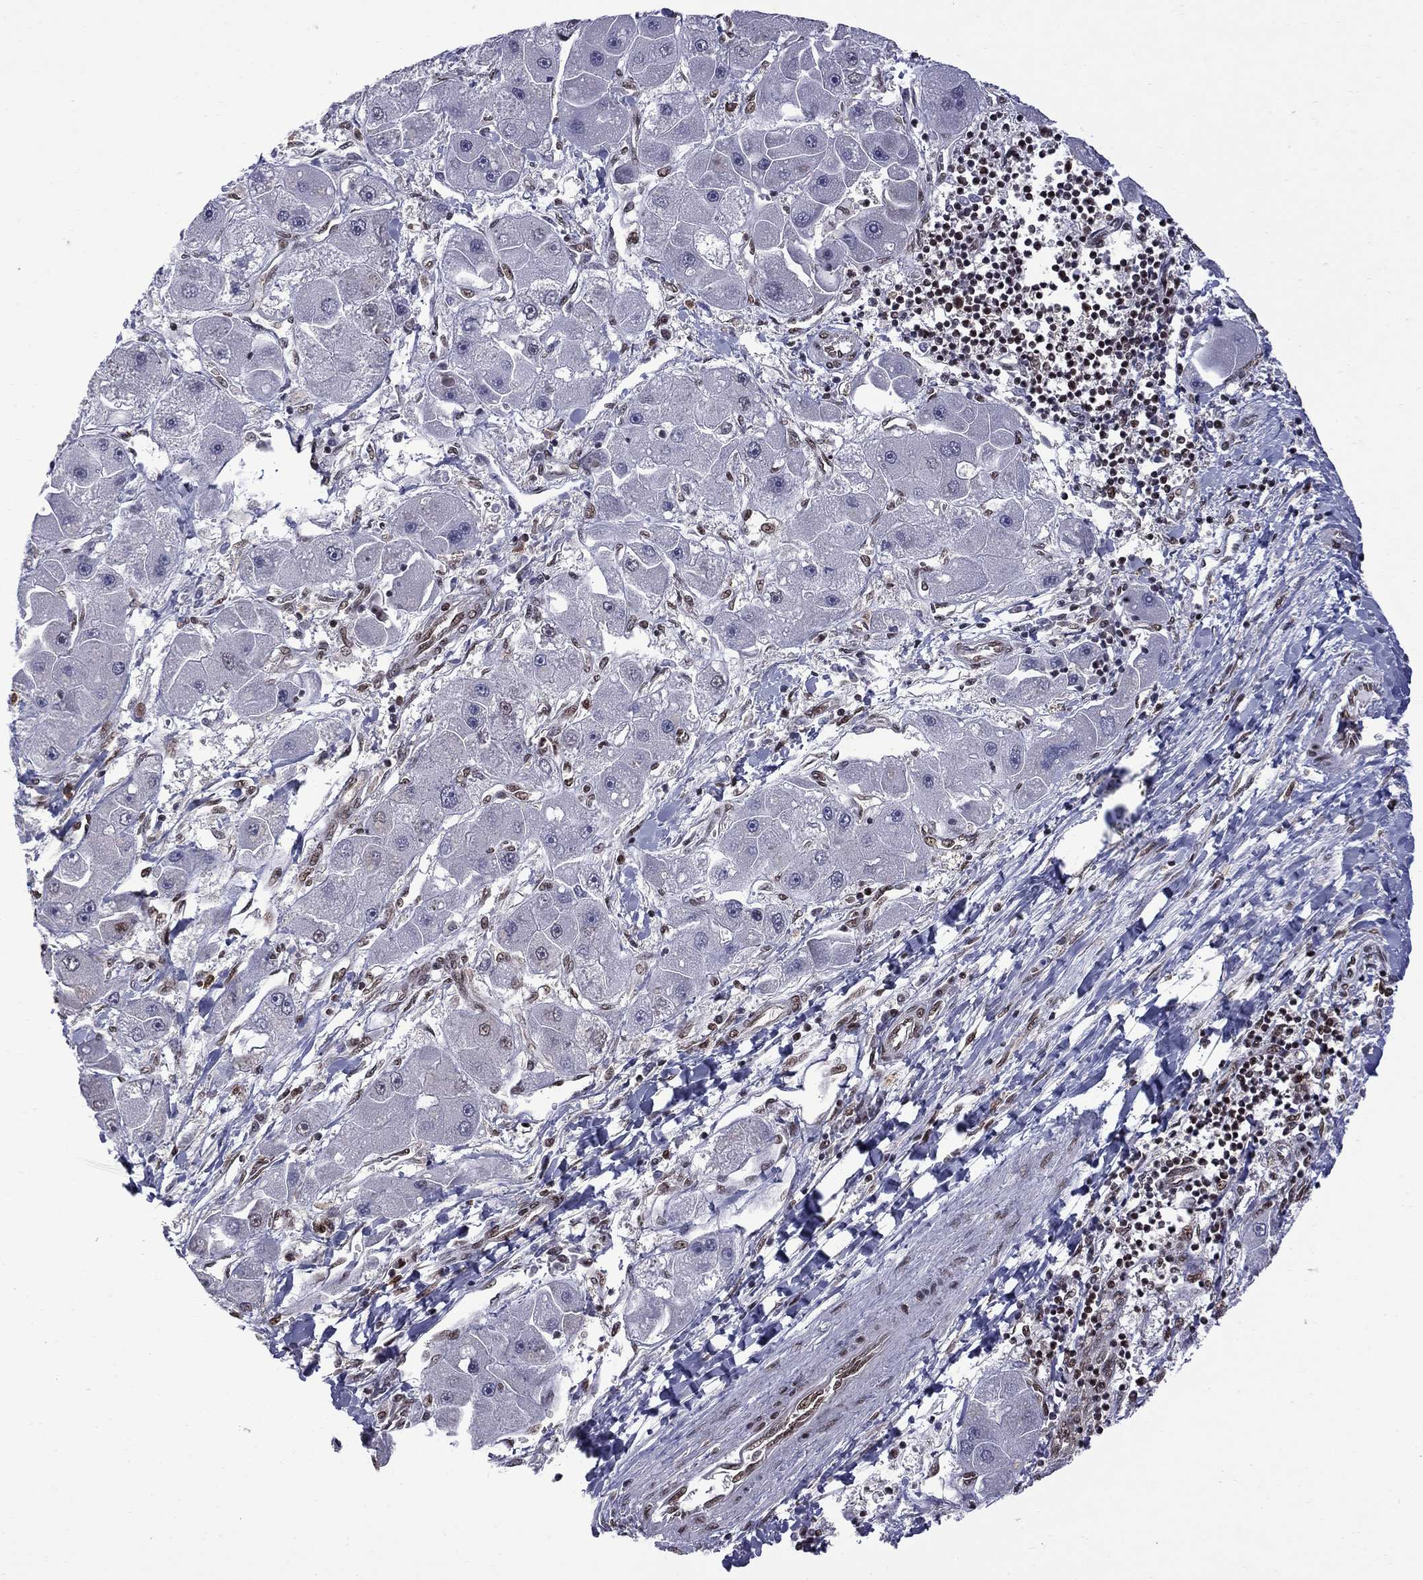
{"staining": {"intensity": "negative", "quantity": "none", "location": "none"}, "tissue": "liver cancer", "cell_type": "Tumor cells", "image_type": "cancer", "snomed": [{"axis": "morphology", "description": "Carcinoma, Hepatocellular, NOS"}, {"axis": "topography", "description": "Liver"}], "caption": "Tumor cells are negative for brown protein staining in hepatocellular carcinoma (liver).", "gene": "MED25", "patient": {"sex": "male", "age": 24}}